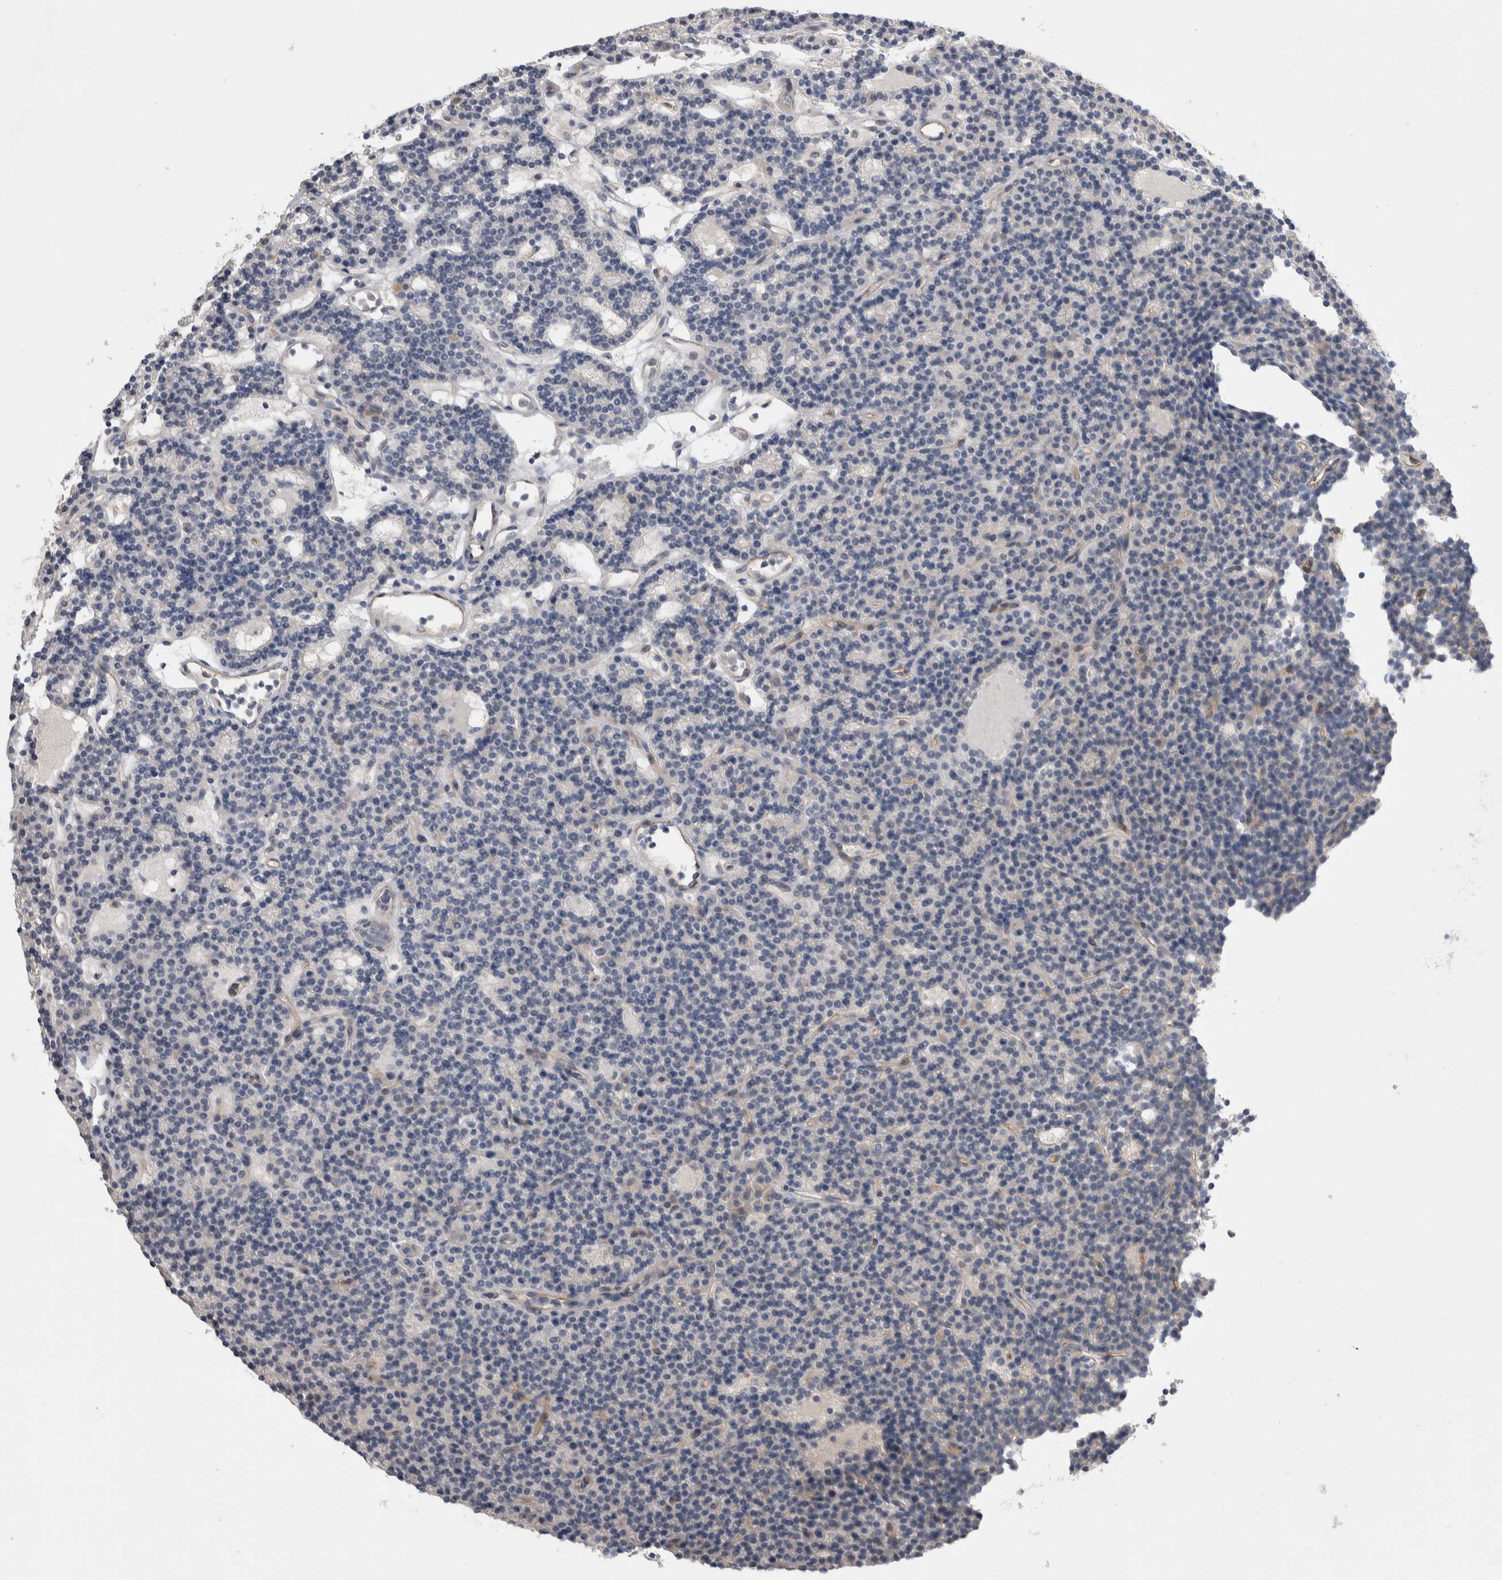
{"staining": {"intensity": "negative", "quantity": "none", "location": "none"}, "tissue": "parathyroid gland", "cell_type": "Glandular cells", "image_type": "normal", "snomed": [{"axis": "morphology", "description": "Normal tissue, NOS"}, {"axis": "topography", "description": "Parathyroid gland"}], "caption": "High power microscopy micrograph of an immunohistochemistry (IHC) histopathology image of benign parathyroid gland, revealing no significant expression in glandular cells. (Brightfield microscopy of DAB immunohistochemistry (IHC) at high magnification).", "gene": "CEP131", "patient": {"sex": "male", "age": 75}}